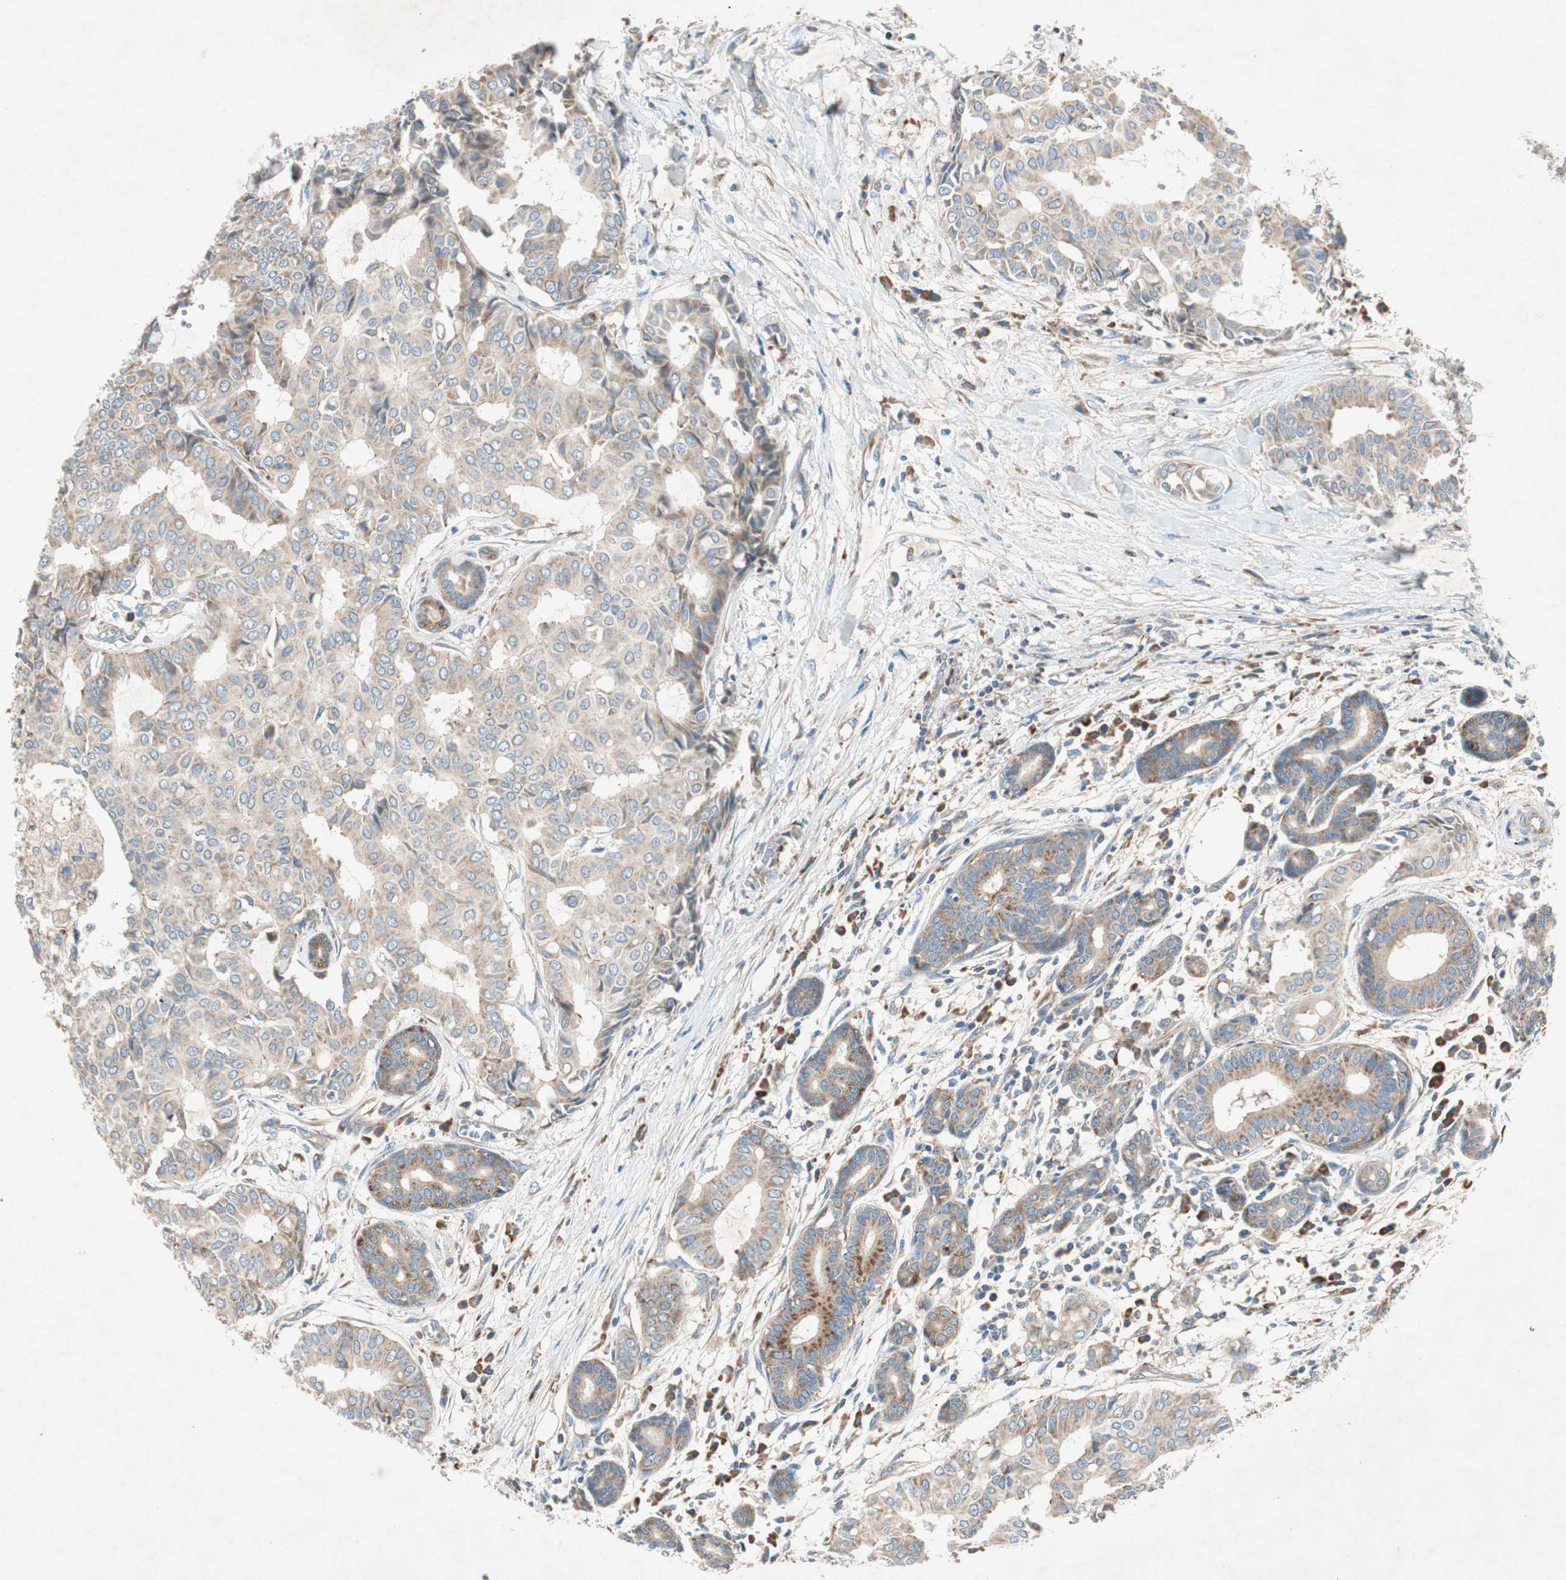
{"staining": {"intensity": "moderate", "quantity": ">75%", "location": "cytoplasmic/membranous"}, "tissue": "head and neck cancer", "cell_type": "Tumor cells", "image_type": "cancer", "snomed": [{"axis": "morphology", "description": "Adenocarcinoma, NOS"}, {"axis": "topography", "description": "Salivary gland"}, {"axis": "topography", "description": "Head-Neck"}], "caption": "Human head and neck cancer (adenocarcinoma) stained with a brown dye reveals moderate cytoplasmic/membranous positive staining in approximately >75% of tumor cells.", "gene": "RPL23", "patient": {"sex": "female", "age": 59}}